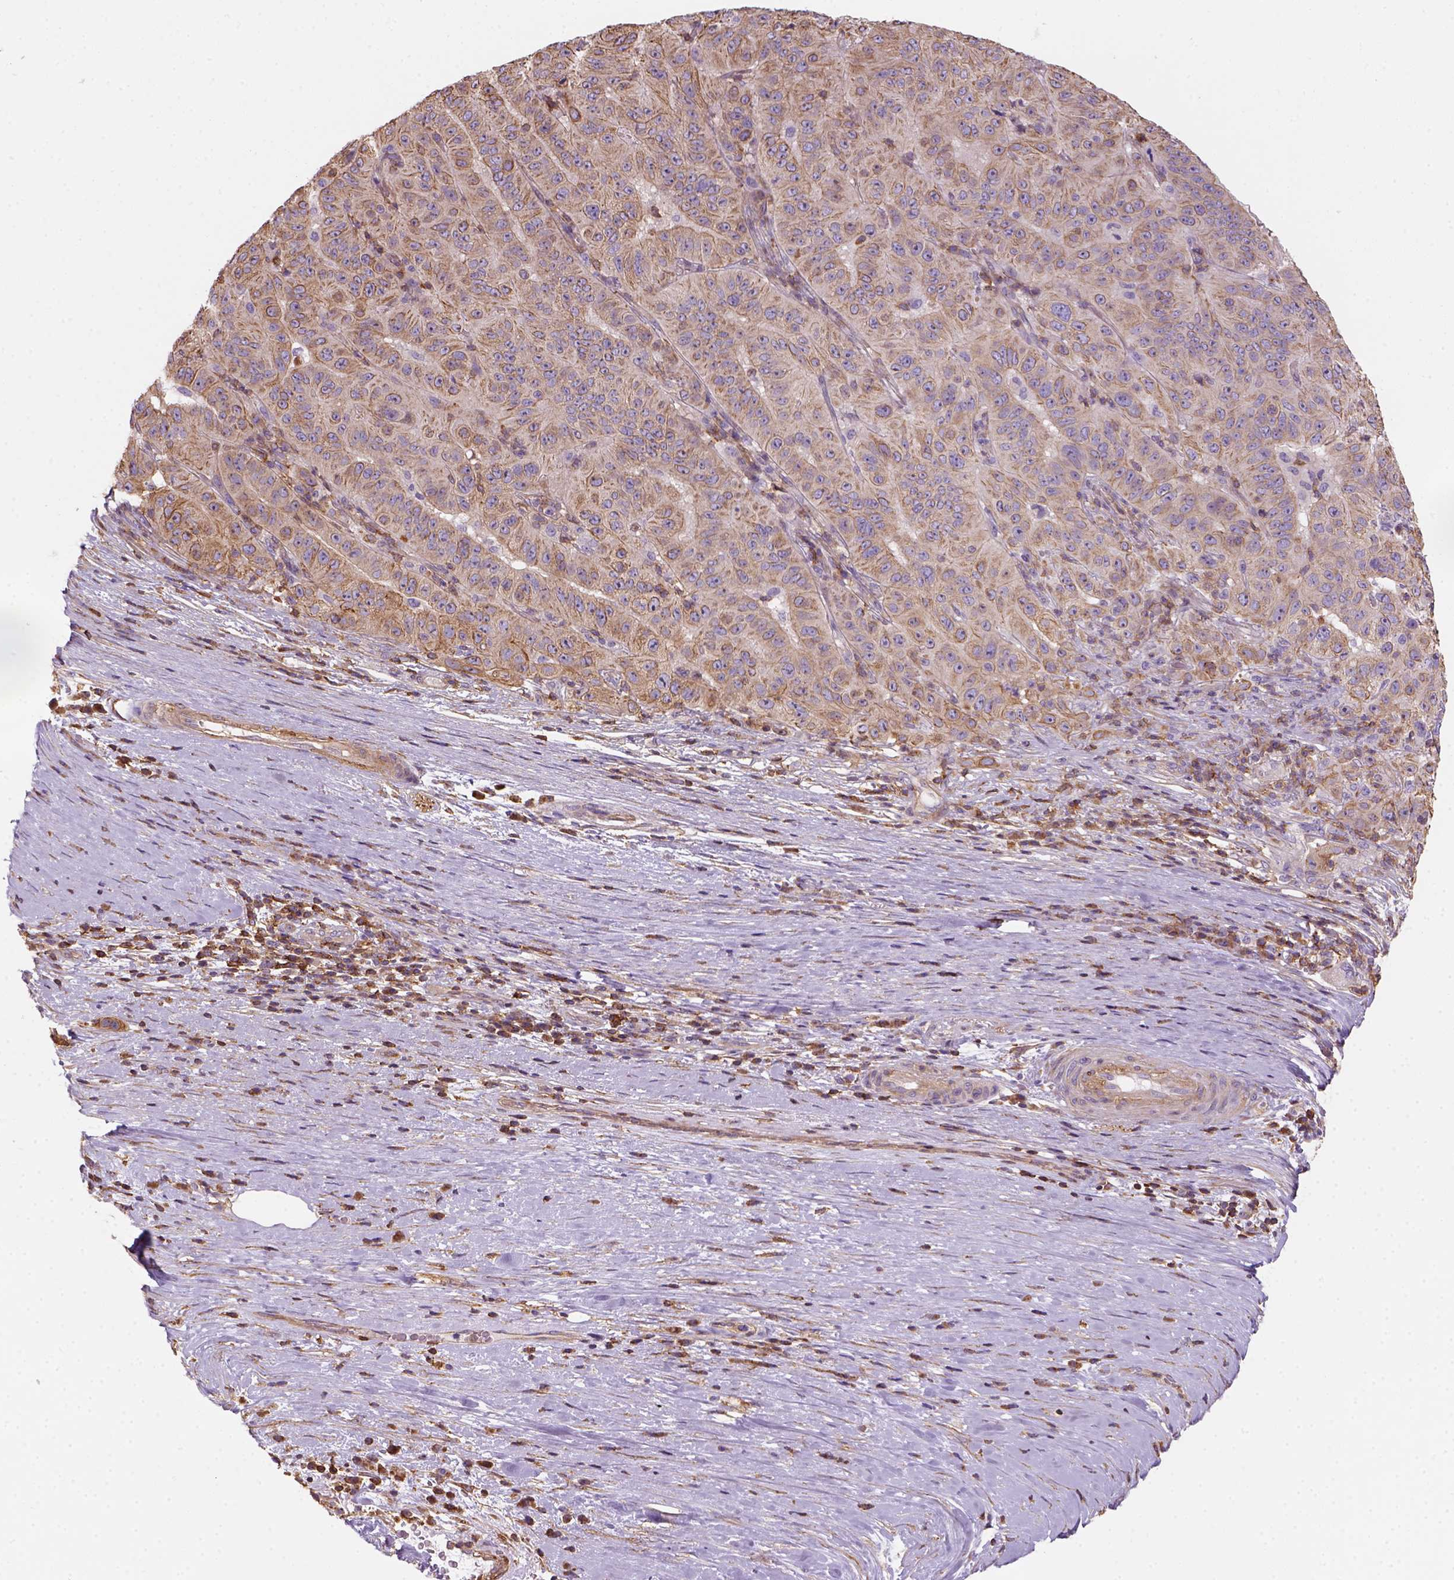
{"staining": {"intensity": "moderate", "quantity": ">75%", "location": "cytoplasmic/membranous"}, "tissue": "pancreatic cancer", "cell_type": "Tumor cells", "image_type": "cancer", "snomed": [{"axis": "morphology", "description": "Adenocarcinoma, NOS"}, {"axis": "topography", "description": "Pancreas"}], "caption": "DAB (3,3'-diaminobenzidine) immunohistochemical staining of pancreatic cancer (adenocarcinoma) exhibits moderate cytoplasmic/membranous protein expression in about >75% of tumor cells.", "gene": "GPRC5D", "patient": {"sex": "male", "age": 63}}